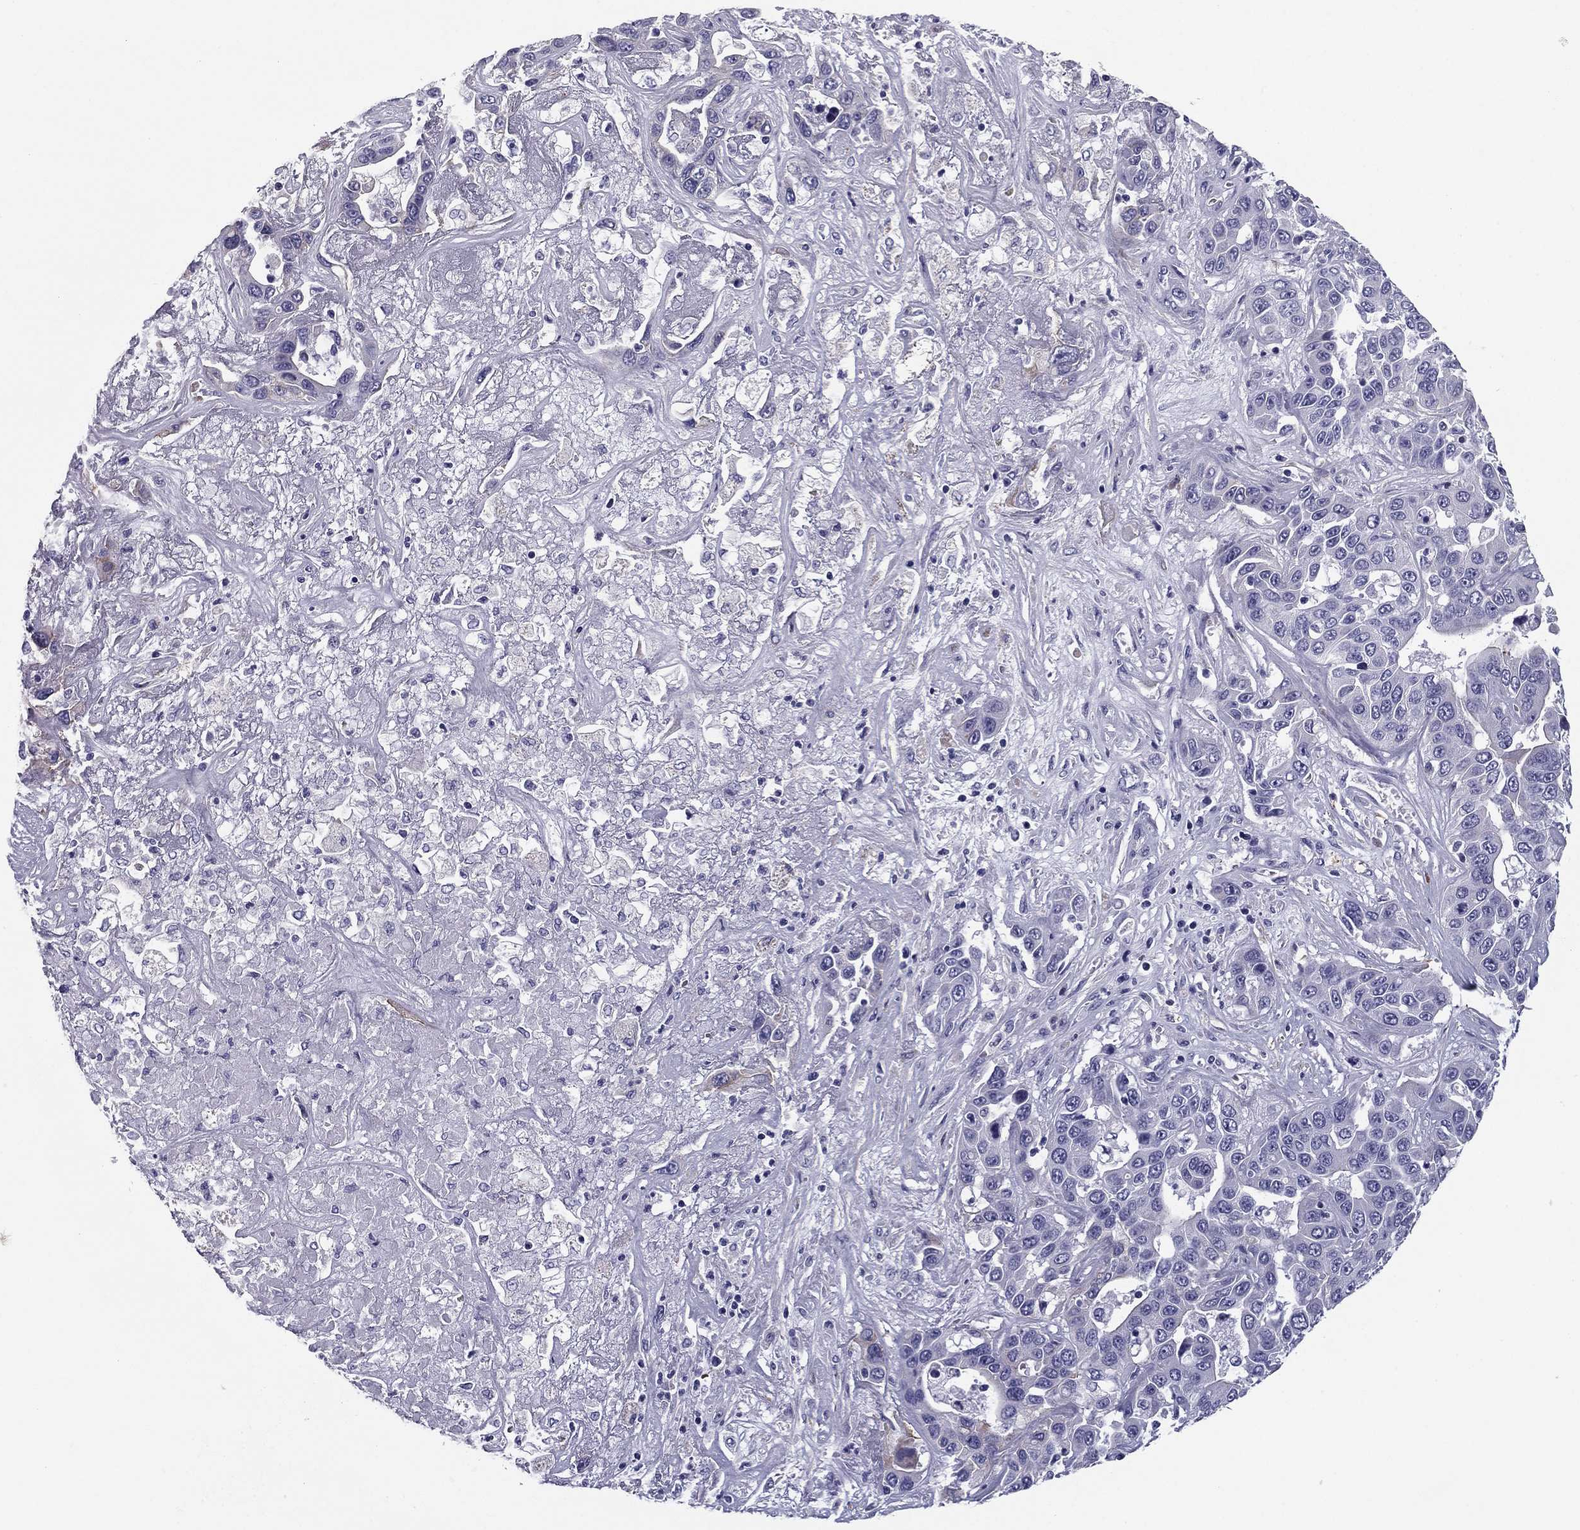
{"staining": {"intensity": "negative", "quantity": "none", "location": "none"}, "tissue": "liver cancer", "cell_type": "Tumor cells", "image_type": "cancer", "snomed": [{"axis": "morphology", "description": "Cholangiocarcinoma"}, {"axis": "topography", "description": "Liver"}], "caption": "An image of human liver cholangiocarcinoma is negative for staining in tumor cells. The staining is performed using DAB (3,3'-diaminobenzidine) brown chromogen with nuclei counter-stained in using hematoxylin.", "gene": "FLNC", "patient": {"sex": "female", "age": 52}}